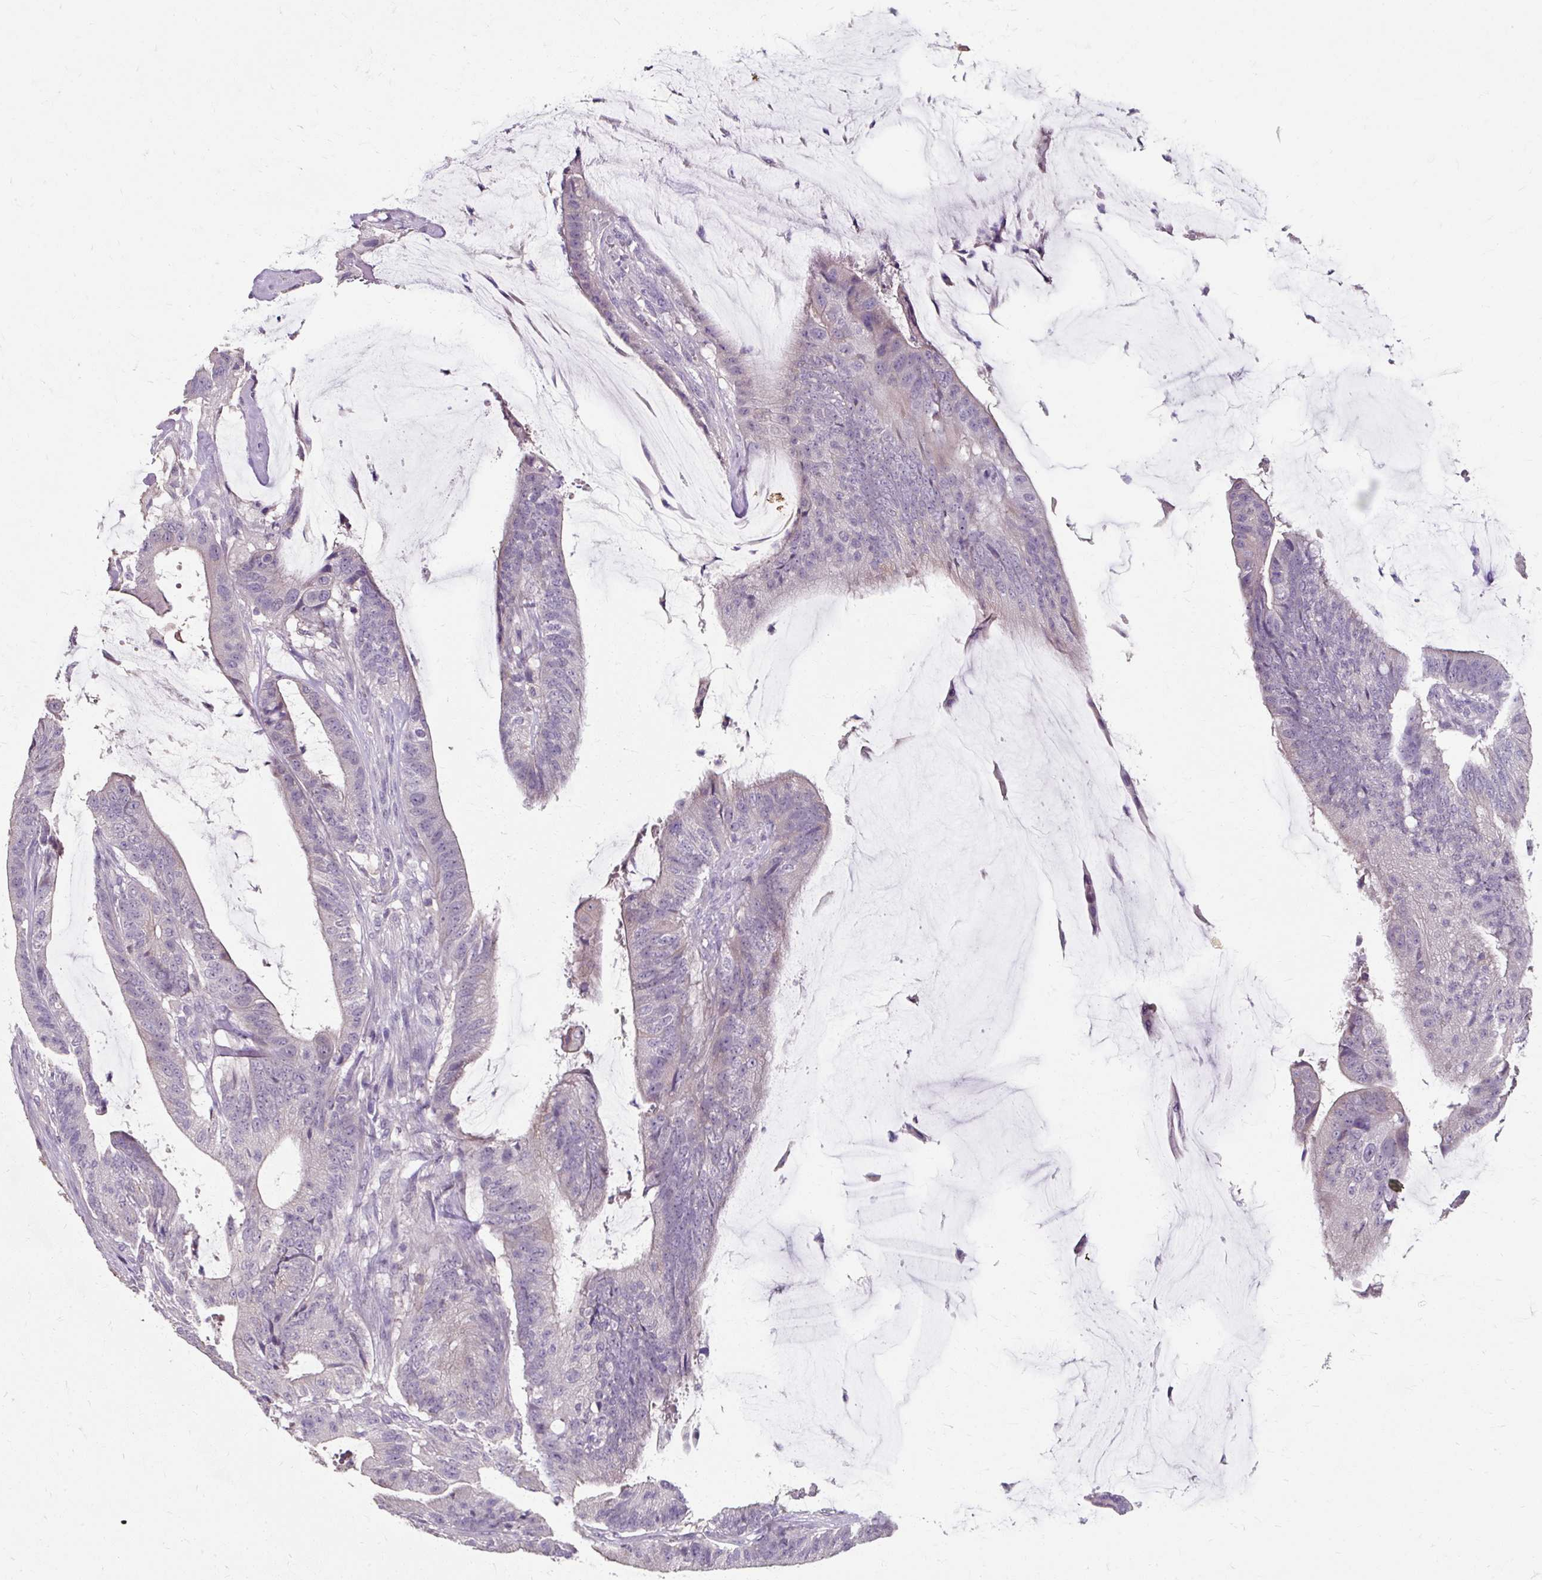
{"staining": {"intensity": "negative", "quantity": "none", "location": "none"}, "tissue": "colorectal cancer", "cell_type": "Tumor cells", "image_type": "cancer", "snomed": [{"axis": "morphology", "description": "Adenocarcinoma, NOS"}, {"axis": "topography", "description": "Colon"}], "caption": "Image shows no significant protein expression in tumor cells of colorectal cancer (adenocarcinoma).", "gene": "KLHL24", "patient": {"sex": "female", "age": 43}}